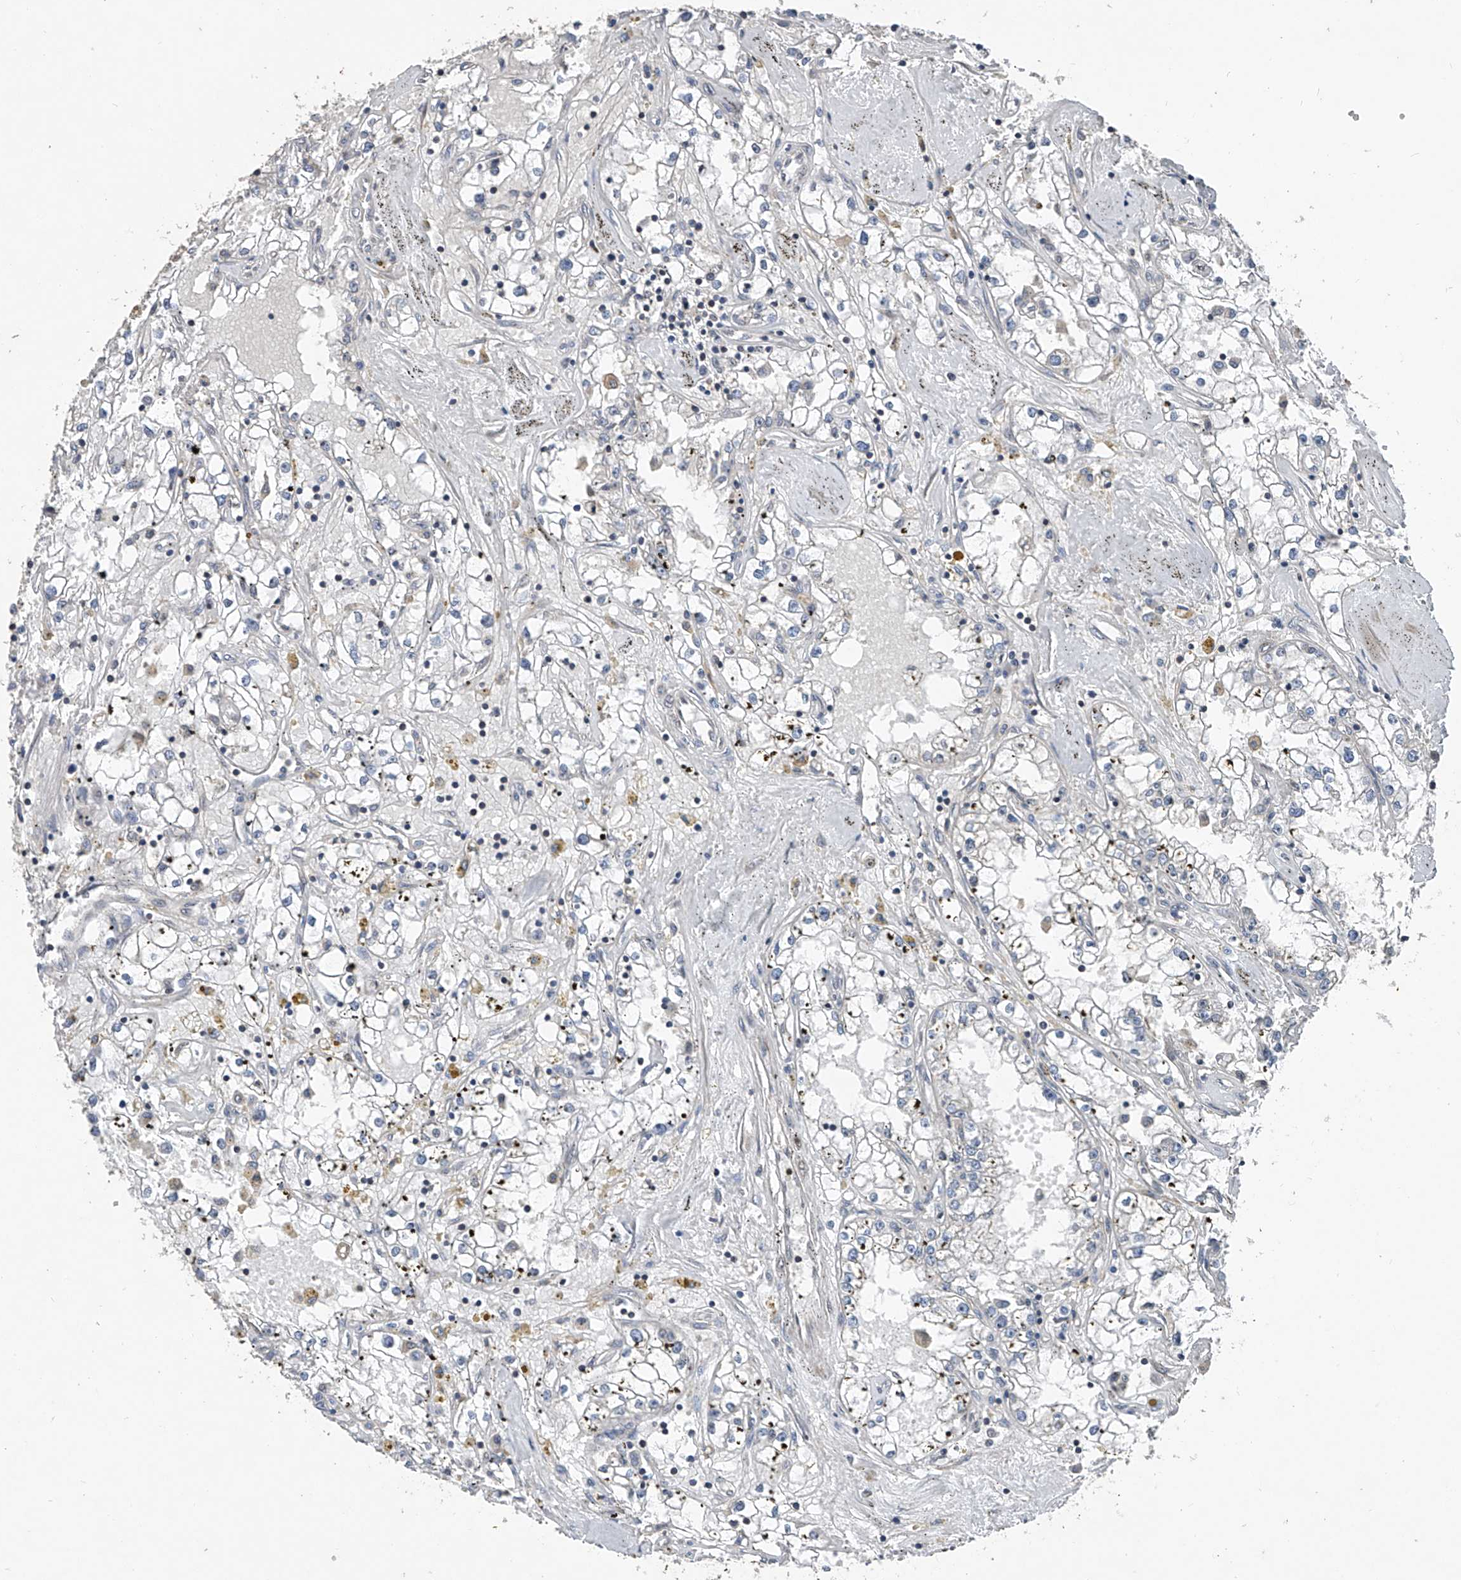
{"staining": {"intensity": "negative", "quantity": "none", "location": "none"}, "tissue": "renal cancer", "cell_type": "Tumor cells", "image_type": "cancer", "snomed": [{"axis": "morphology", "description": "Adenocarcinoma, NOS"}, {"axis": "topography", "description": "Kidney"}], "caption": "Protein analysis of adenocarcinoma (renal) reveals no significant positivity in tumor cells. Nuclei are stained in blue.", "gene": "BCKDHB", "patient": {"sex": "male", "age": 56}}